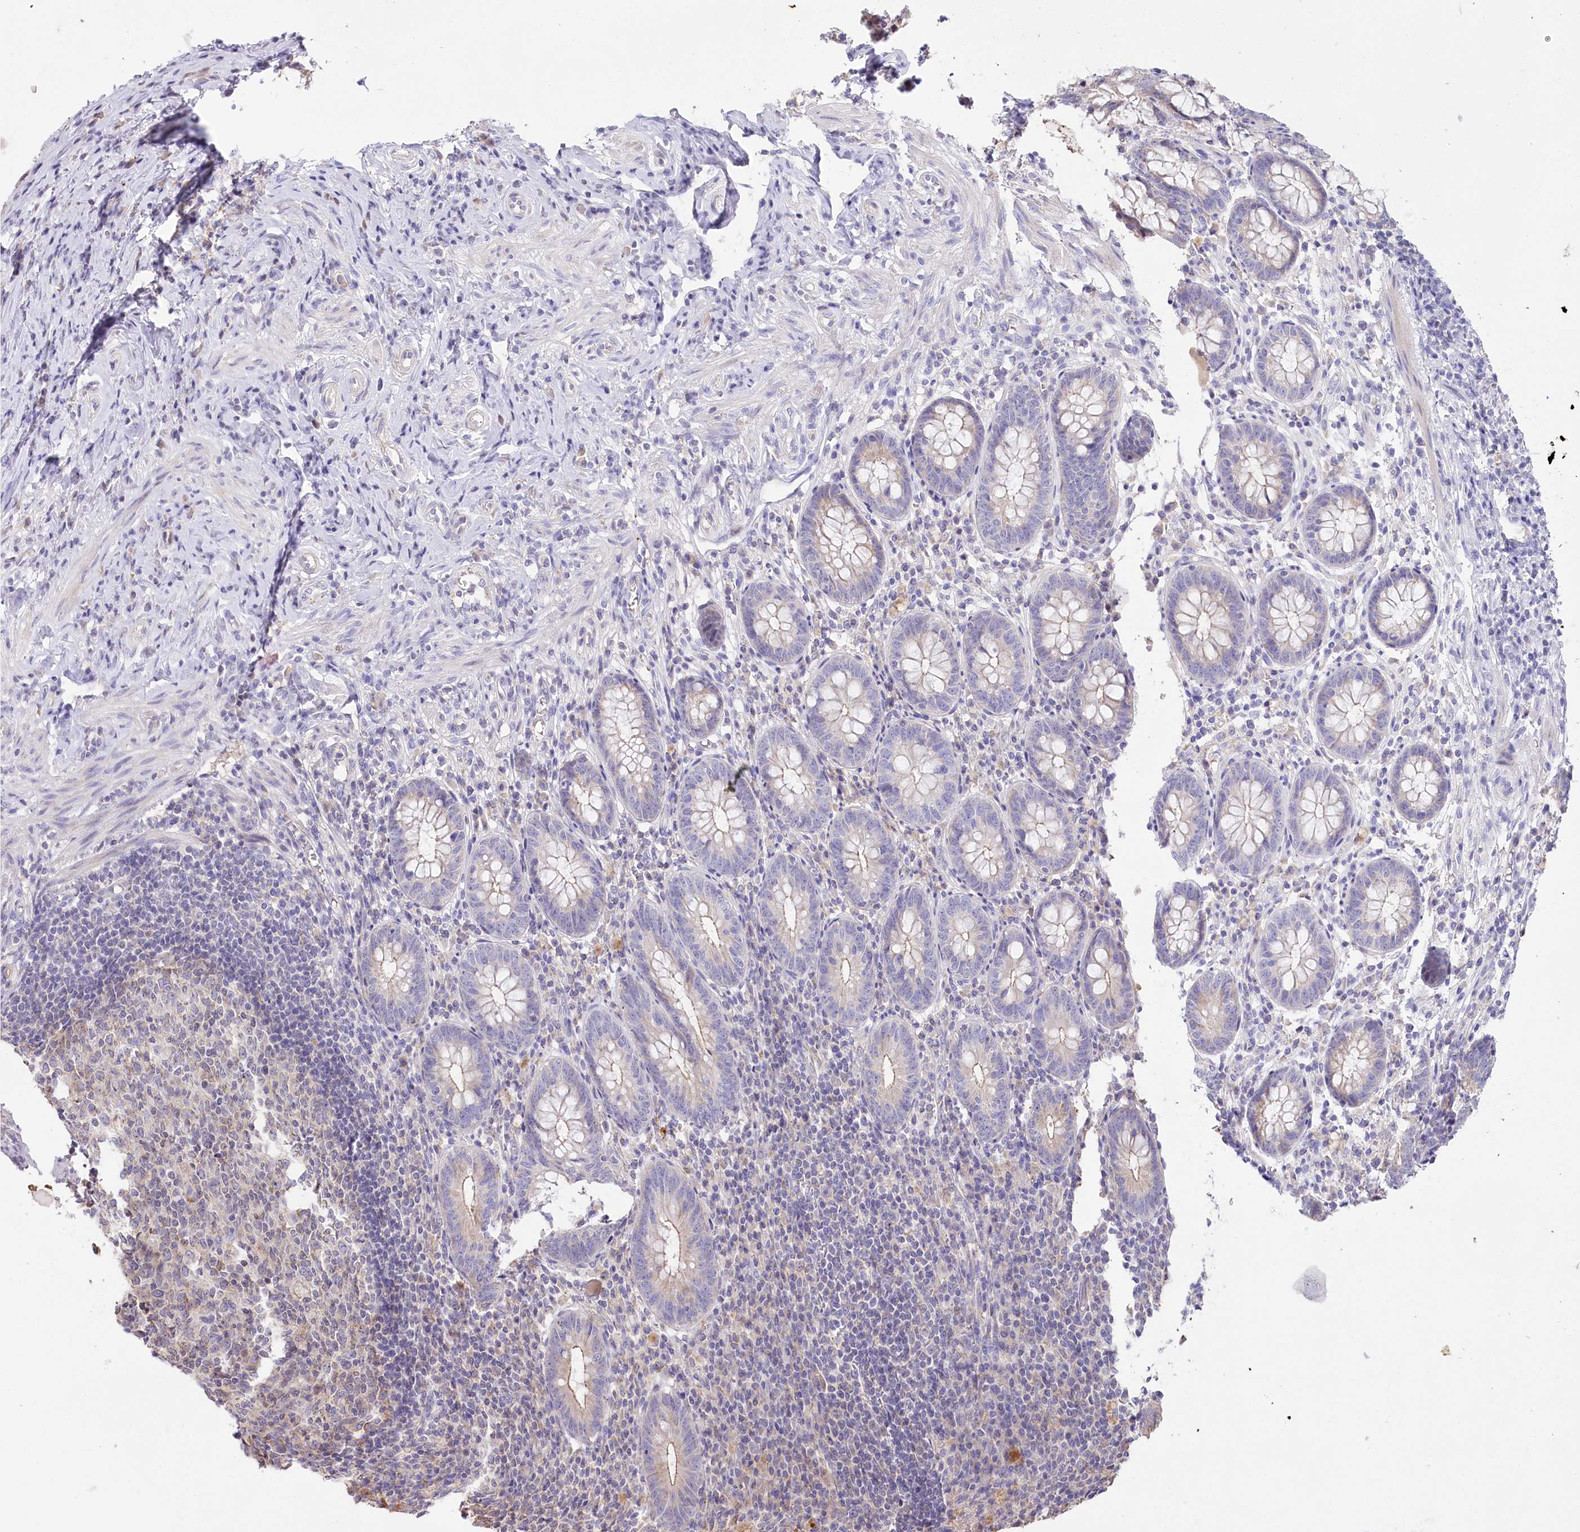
{"staining": {"intensity": "negative", "quantity": "none", "location": "none"}, "tissue": "appendix", "cell_type": "Glandular cells", "image_type": "normal", "snomed": [{"axis": "morphology", "description": "Normal tissue, NOS"}, {"axis": "topography", "description": "Appendix"}], "caption": "Unremarkable appendix was stained to show a protein in brown. There is no significant expression in glandular cells. Nuclei are stained in blue.", "gene": "SLC6A11", "patient": {"sex": "female", "age": 54}}